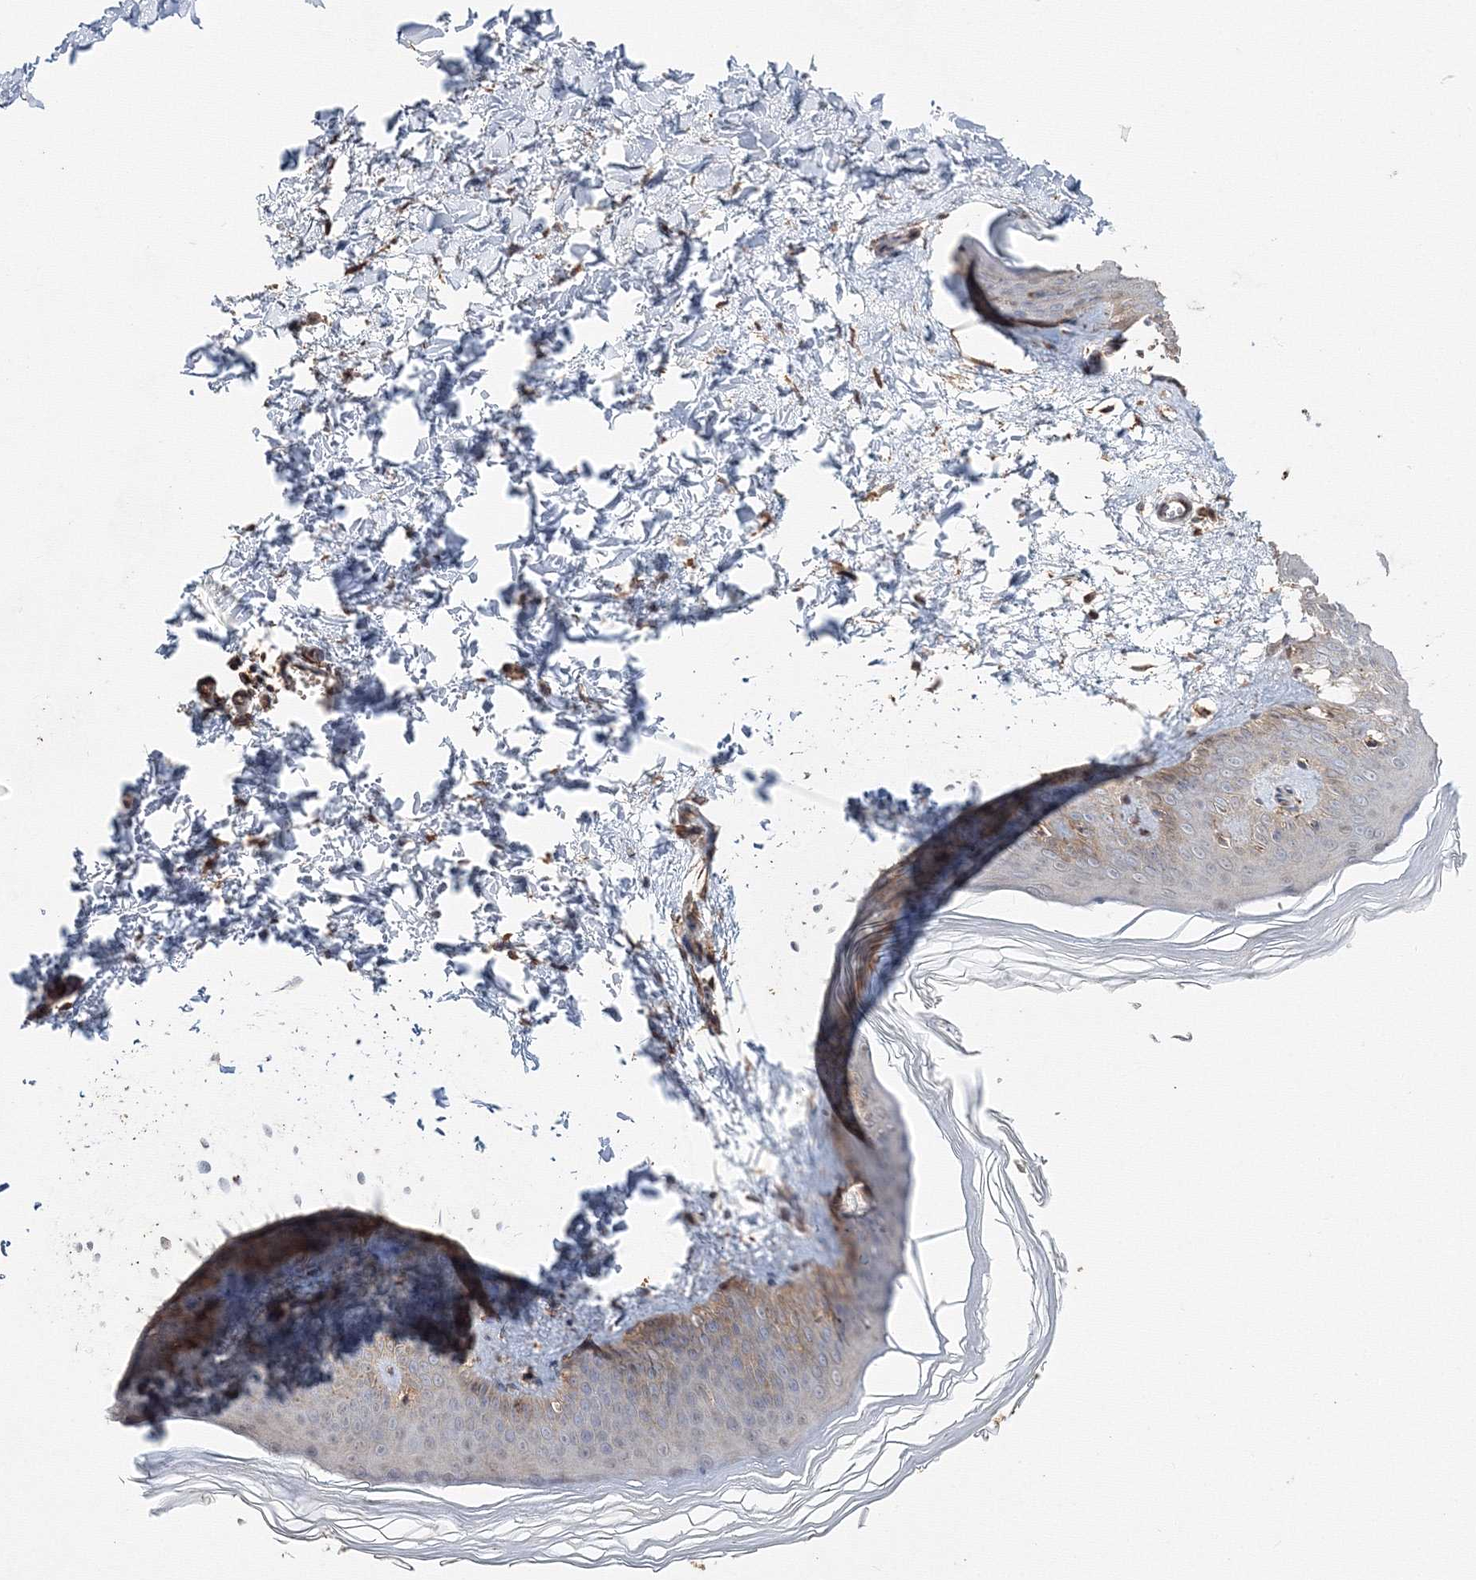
{"staining": {"intensity": "moderate", "quantity": ">75%", "location": "cytoplasmic/membranous"}, "tissue": "skin", "cell_type": "Fibroblasts", "image_type": "normal", "snomed": [{"axis": "morphology", "description": "Normal tissue, NOS"}, {"axis": "topography", "description": "Skin"}], "caption": "Skin was stained to show a protein in brown. There is medium levels of moderate cytoplasmic/membranous staining in about >75% of fibroblasts. (DAB IHC, brown staining for protein, blue staining for nuclei).", "gene": "DDO", "patient": {"sex": "female", "age": 27}}